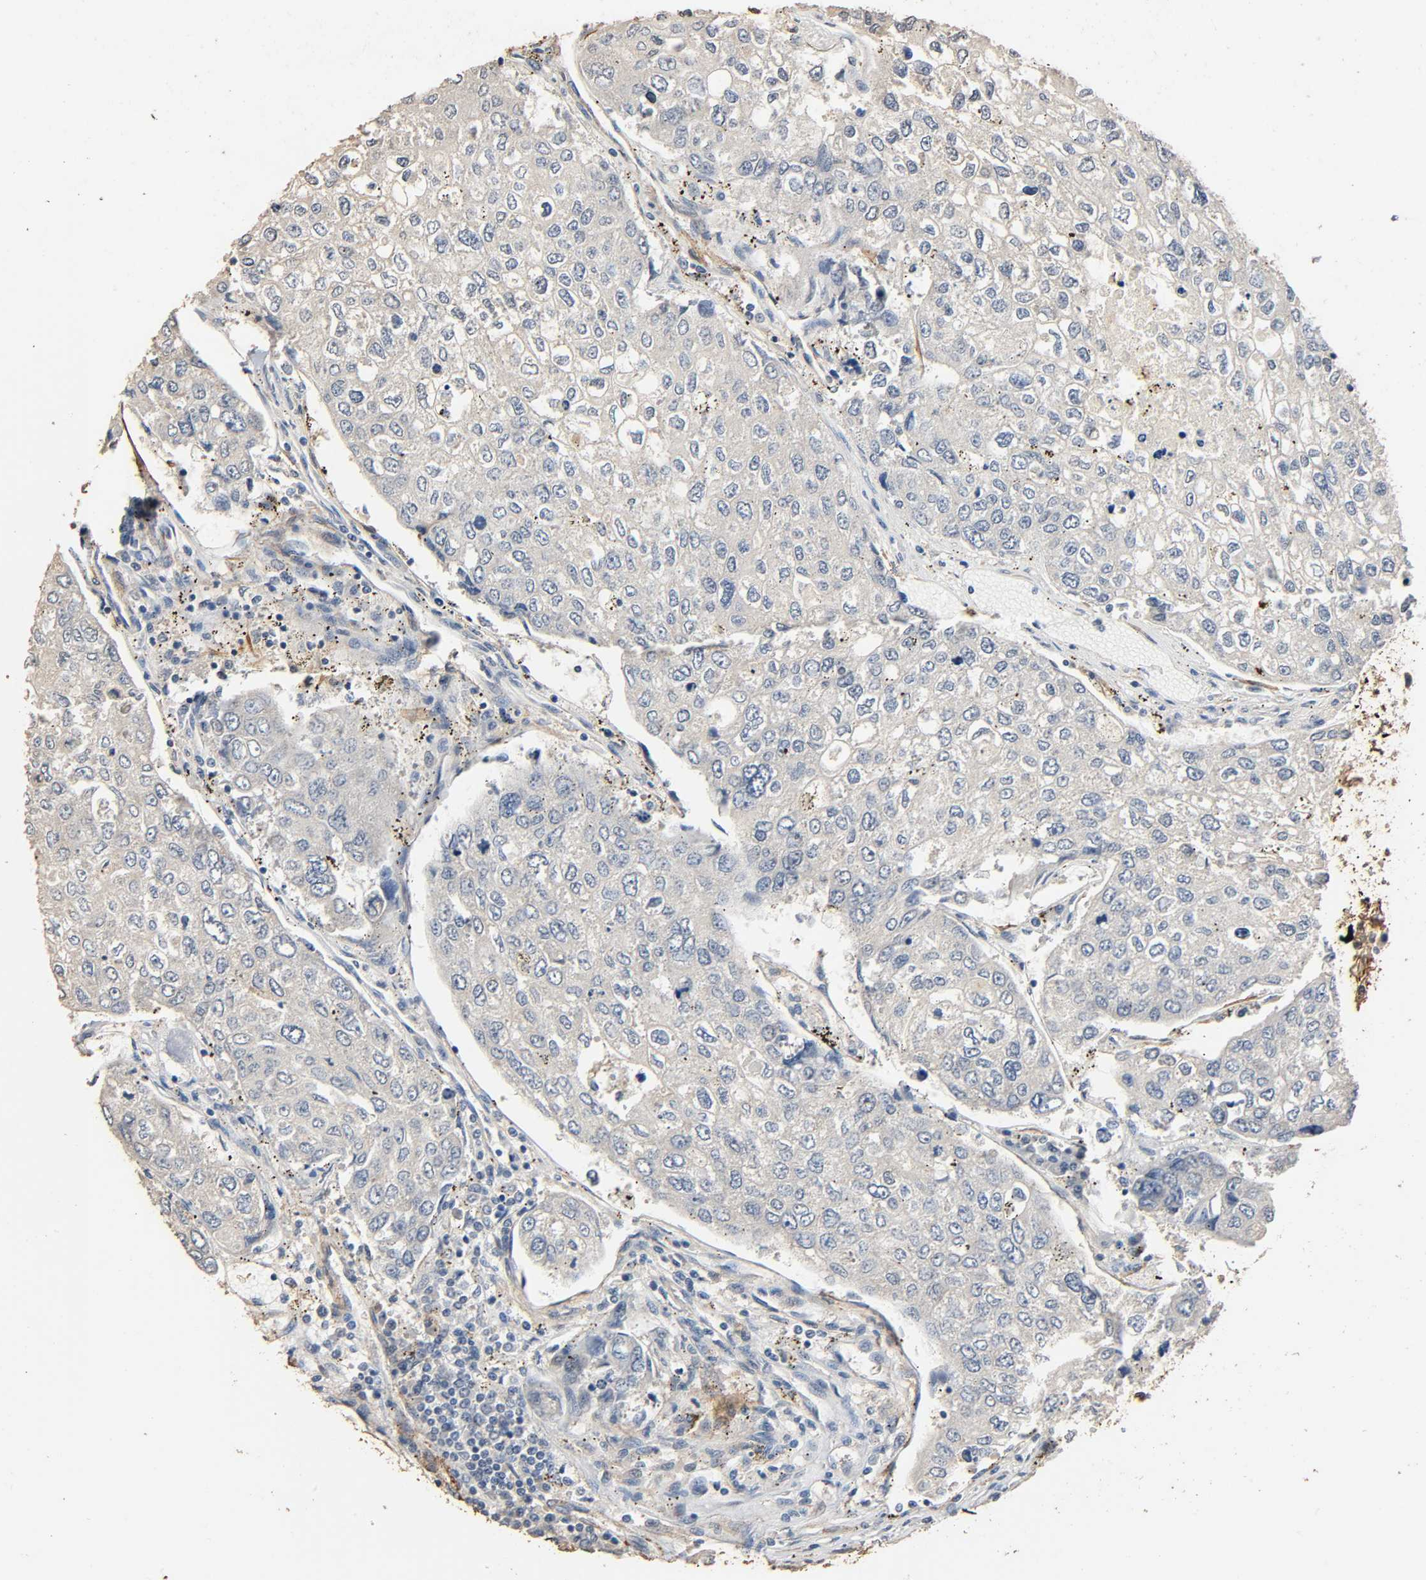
{"staining": {"intensity": "weak", "quantity": ">75%", "location": "cytoplasmic/membranous"}, "tissue": "urothelial cancer", "cell_type": "Tumor cells", "image_type": "cancer", "snomed": [{"axis": "morphology", "description": "Urothelial carcinoma, High grade"}, {"axis": "topography", "description": "Lymph node"}, {"axis": "topography", "description": "Urinary bladder"}], "caption": "Protein staining shows weak cytoplasmic/membranous expression in approximately >75% of tumor cells in urothelial cancer. (Brightfield microscopy of DAB IHC at high magnification).", "gene": "GSTA3", "patient": {"sex": "male", "age": 51}}